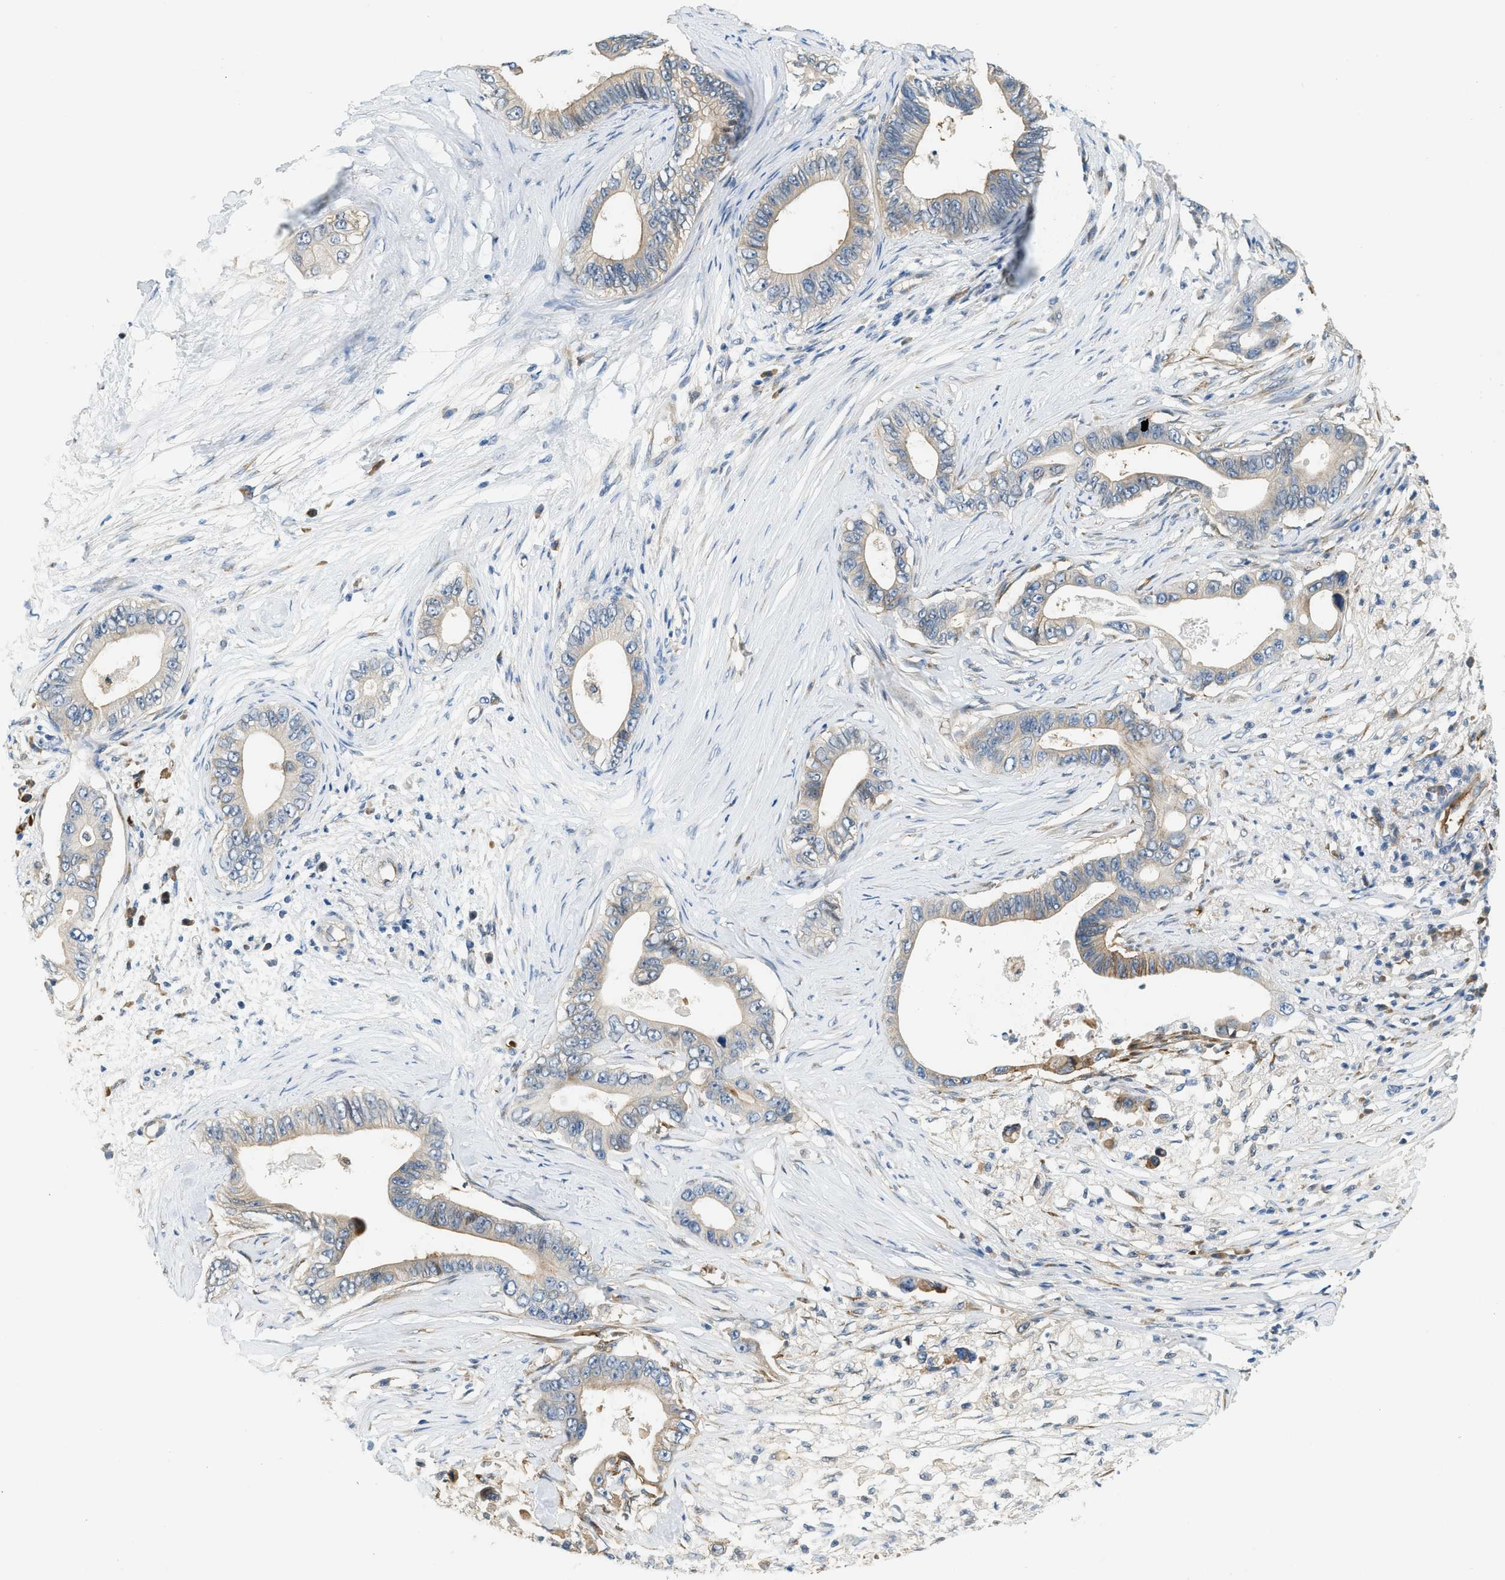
{"staining": {"intensity": "moderate", "quantity": "<25%", "location": "cytoplasmic/membranous"}, "tissue": "pancreatic cancer", "cell_type": "Tumor cells", "image_type": "cancer", "snomed": [{"axis": "morphology", "description": "Adenocarcinoma, NOS"}, {"axis": "topography", "description": "Pancreas"}], "caption": "Human pancreatic cancer (adenocarcinoma) stained with a brown dye demonstrates moderate cytoplasmic/membranous positive positivity in approximately <25% of tumor cells.", "gene": "CYTH2", "patient": {"sex": "male", "age": 77}}